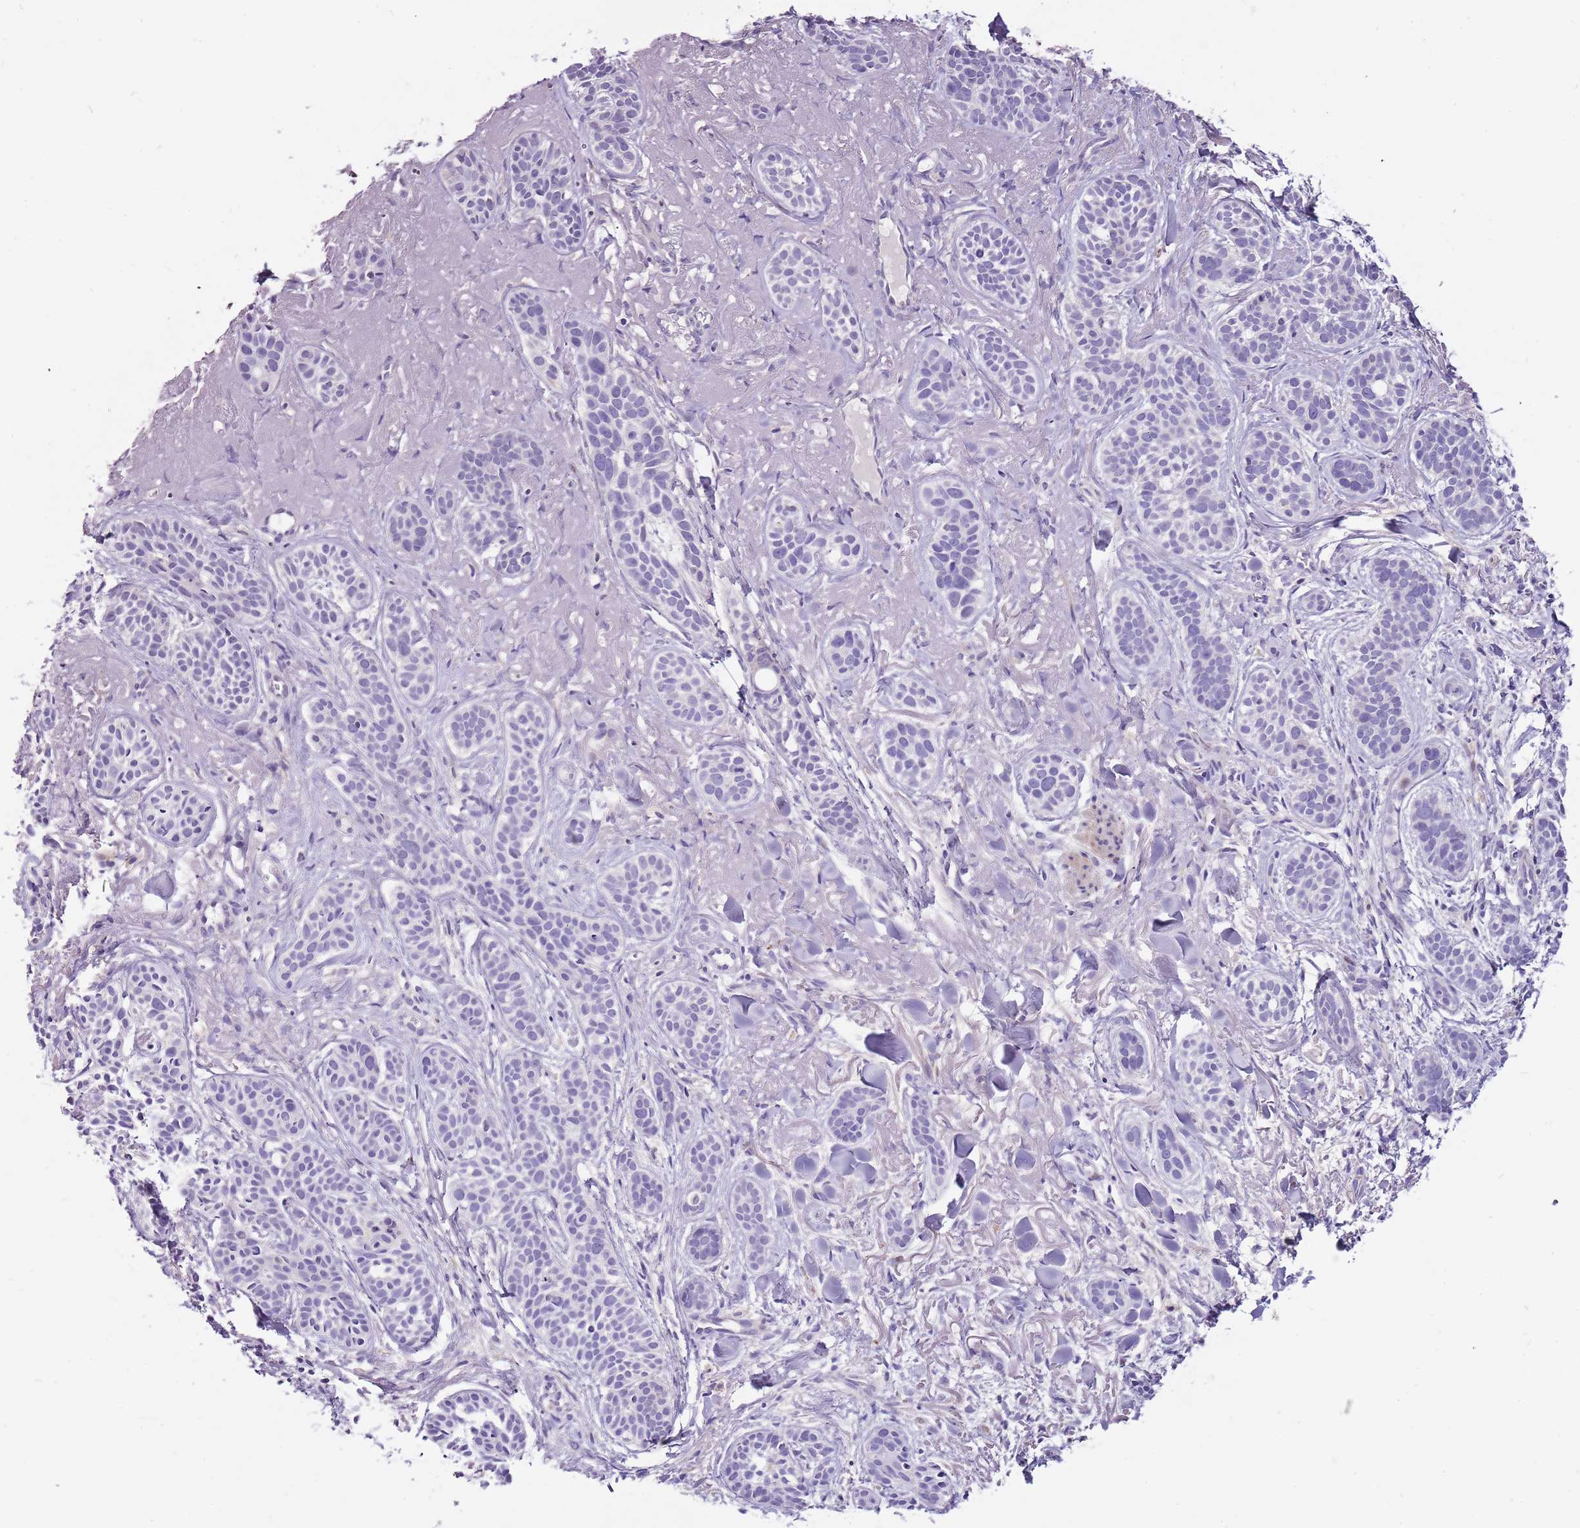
{"staining": {"intensity": "negative", "quantity": "none", "location": "none"}, "tissue": "skin cancer", "cell_type": "Tumor cells", "image_type": "cancer", "snomed": [{"axis": "morphology", "description": "Basal cell carcinoma"}, {"axis": "topography", "description": "Skin"}], "caption": "Tumor cells show no significant protein positivity in skin cancer (basal cell carcinoma).", "gene": "NKX2-3", "patient": {"sex": "male", "age": 71}}